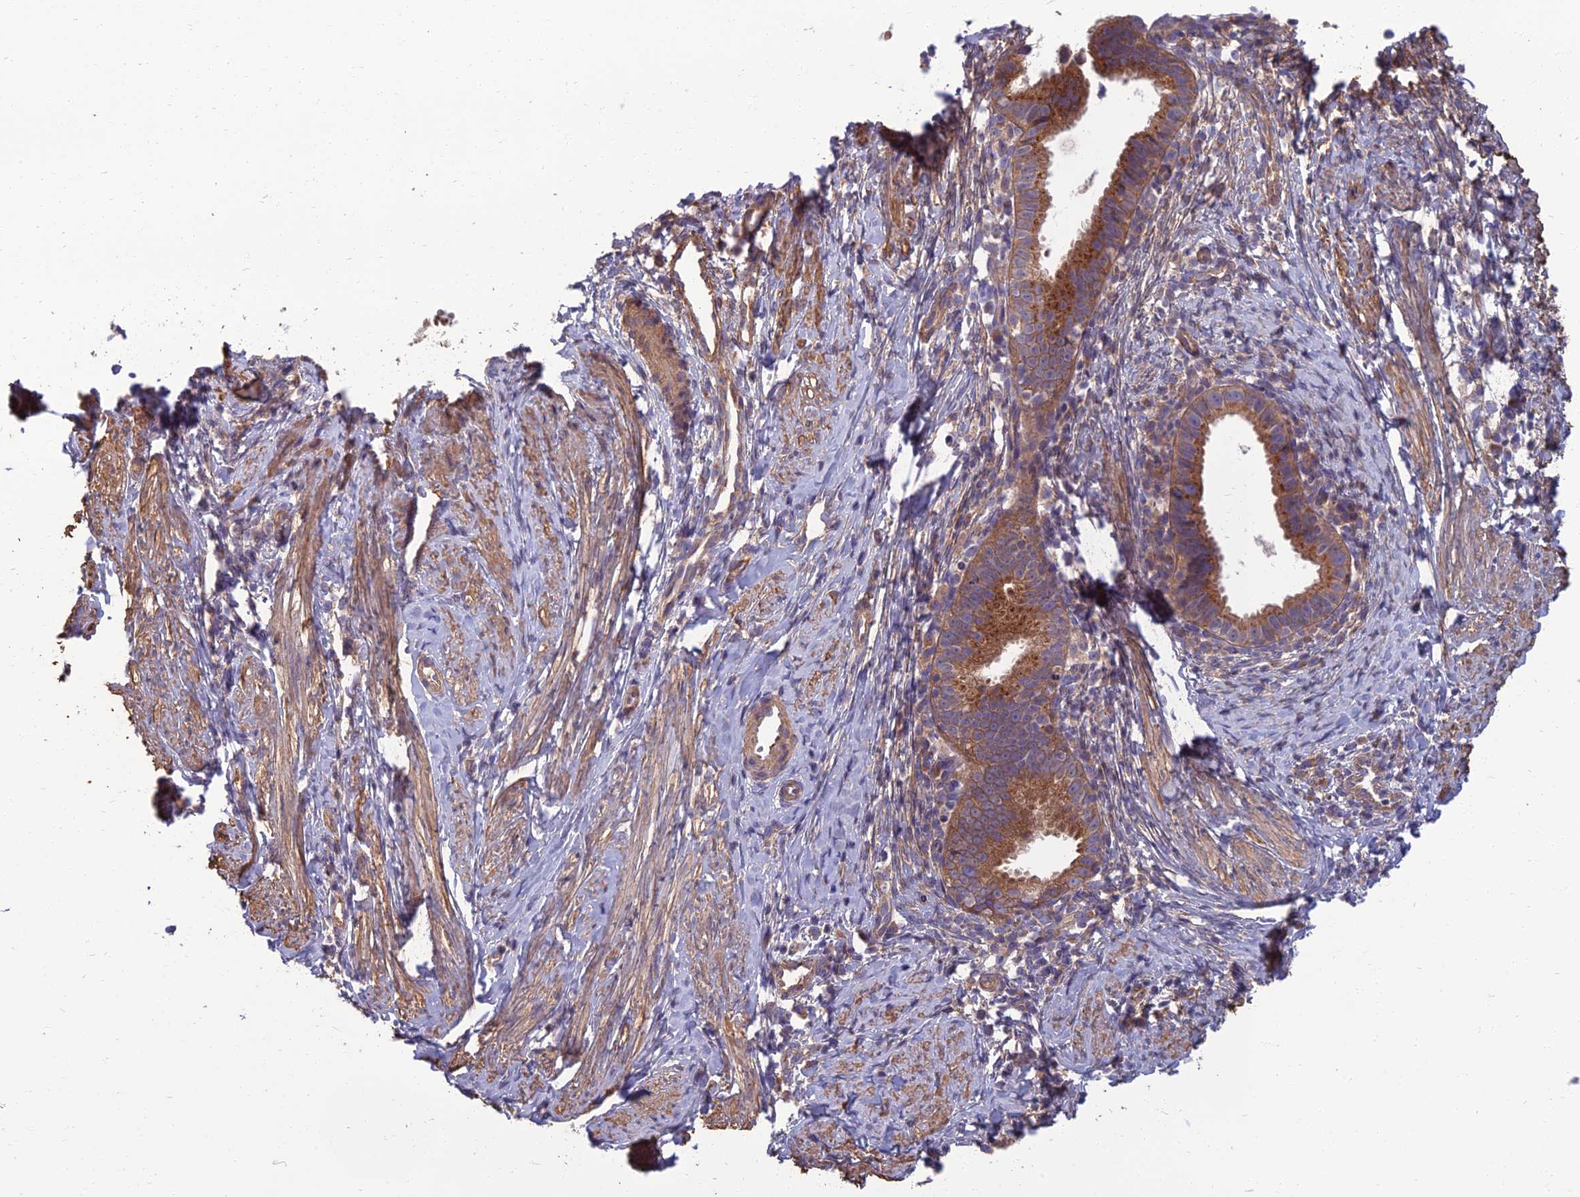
{"staining": {"intensity": "moderate", "quantity": ">75%", "location": "cytoplasmic/membranous"}, "tissue": "cervical cancer", "cell_type": "Tumor cells", "image_type": "cancer", "snomed": [{"axis": "morphology", "description": "Adenocarcinoma, NOS"}, {"axis": "topography", "description": "Cervix"}], "caption": "An image showing moderate cytoplasmic/membranous staining in approximately >75% of tumor cells in cervical adenocarcinoma, as visualized by brown immunohistochemical staining.", "gene": "WDR24", "patient": {"sex": "female", "age": 36}}